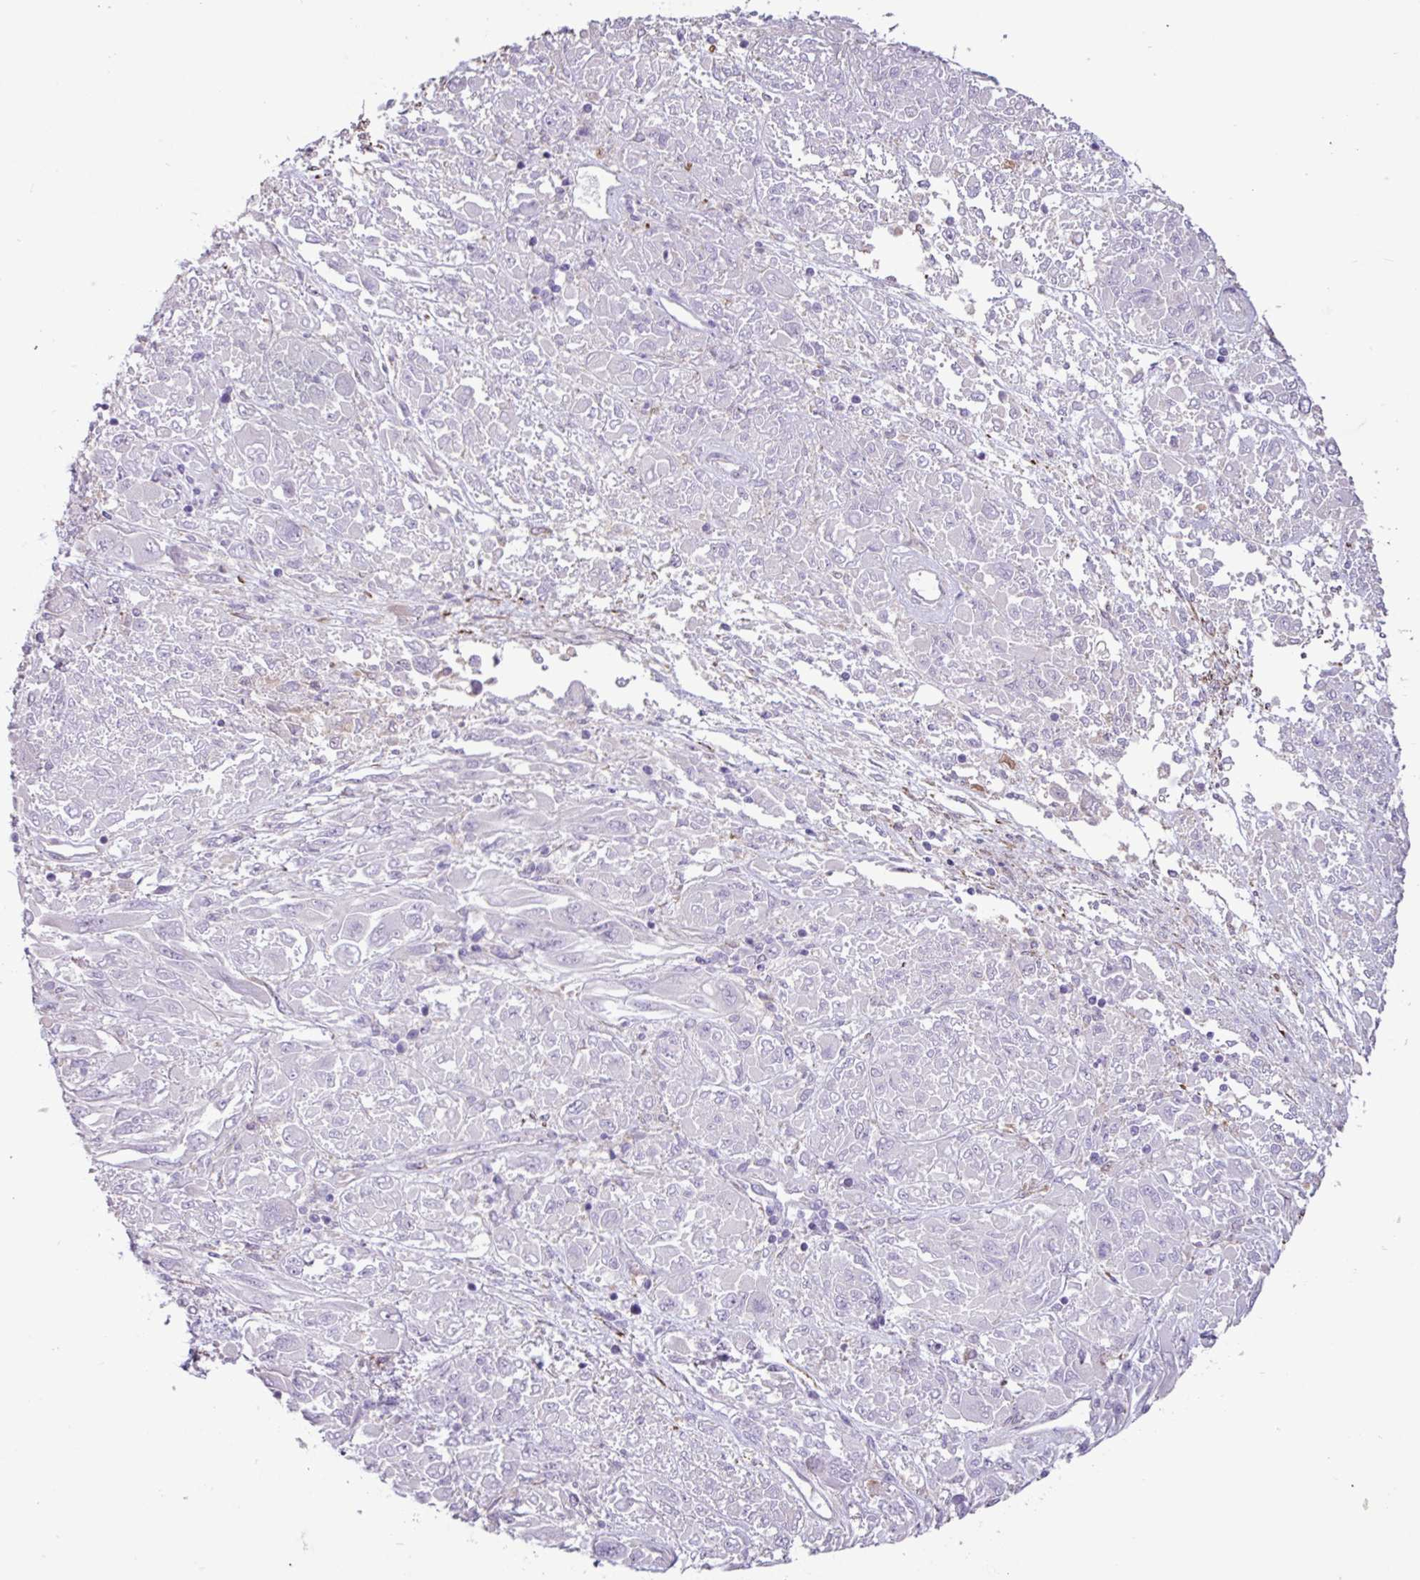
{"staining": {"intensity": "negative", "quantity": "none", "location": "none"}, "tissue": "melanoma", "cell_type": "Tumor cells", "image_type": "cancer", "snomed": [{"axis": "morphology", "description": "Malignant melanoma, NOS"}, {"axis": "topography", "description": "Skin"}], "caption": "An IHC histopathology image of malignant melanoma is shown. There is no staining in tumor cells of malignant melanoma.", "gene": "PPP1R35", "patient": {"sex": "female", "age": 91}}